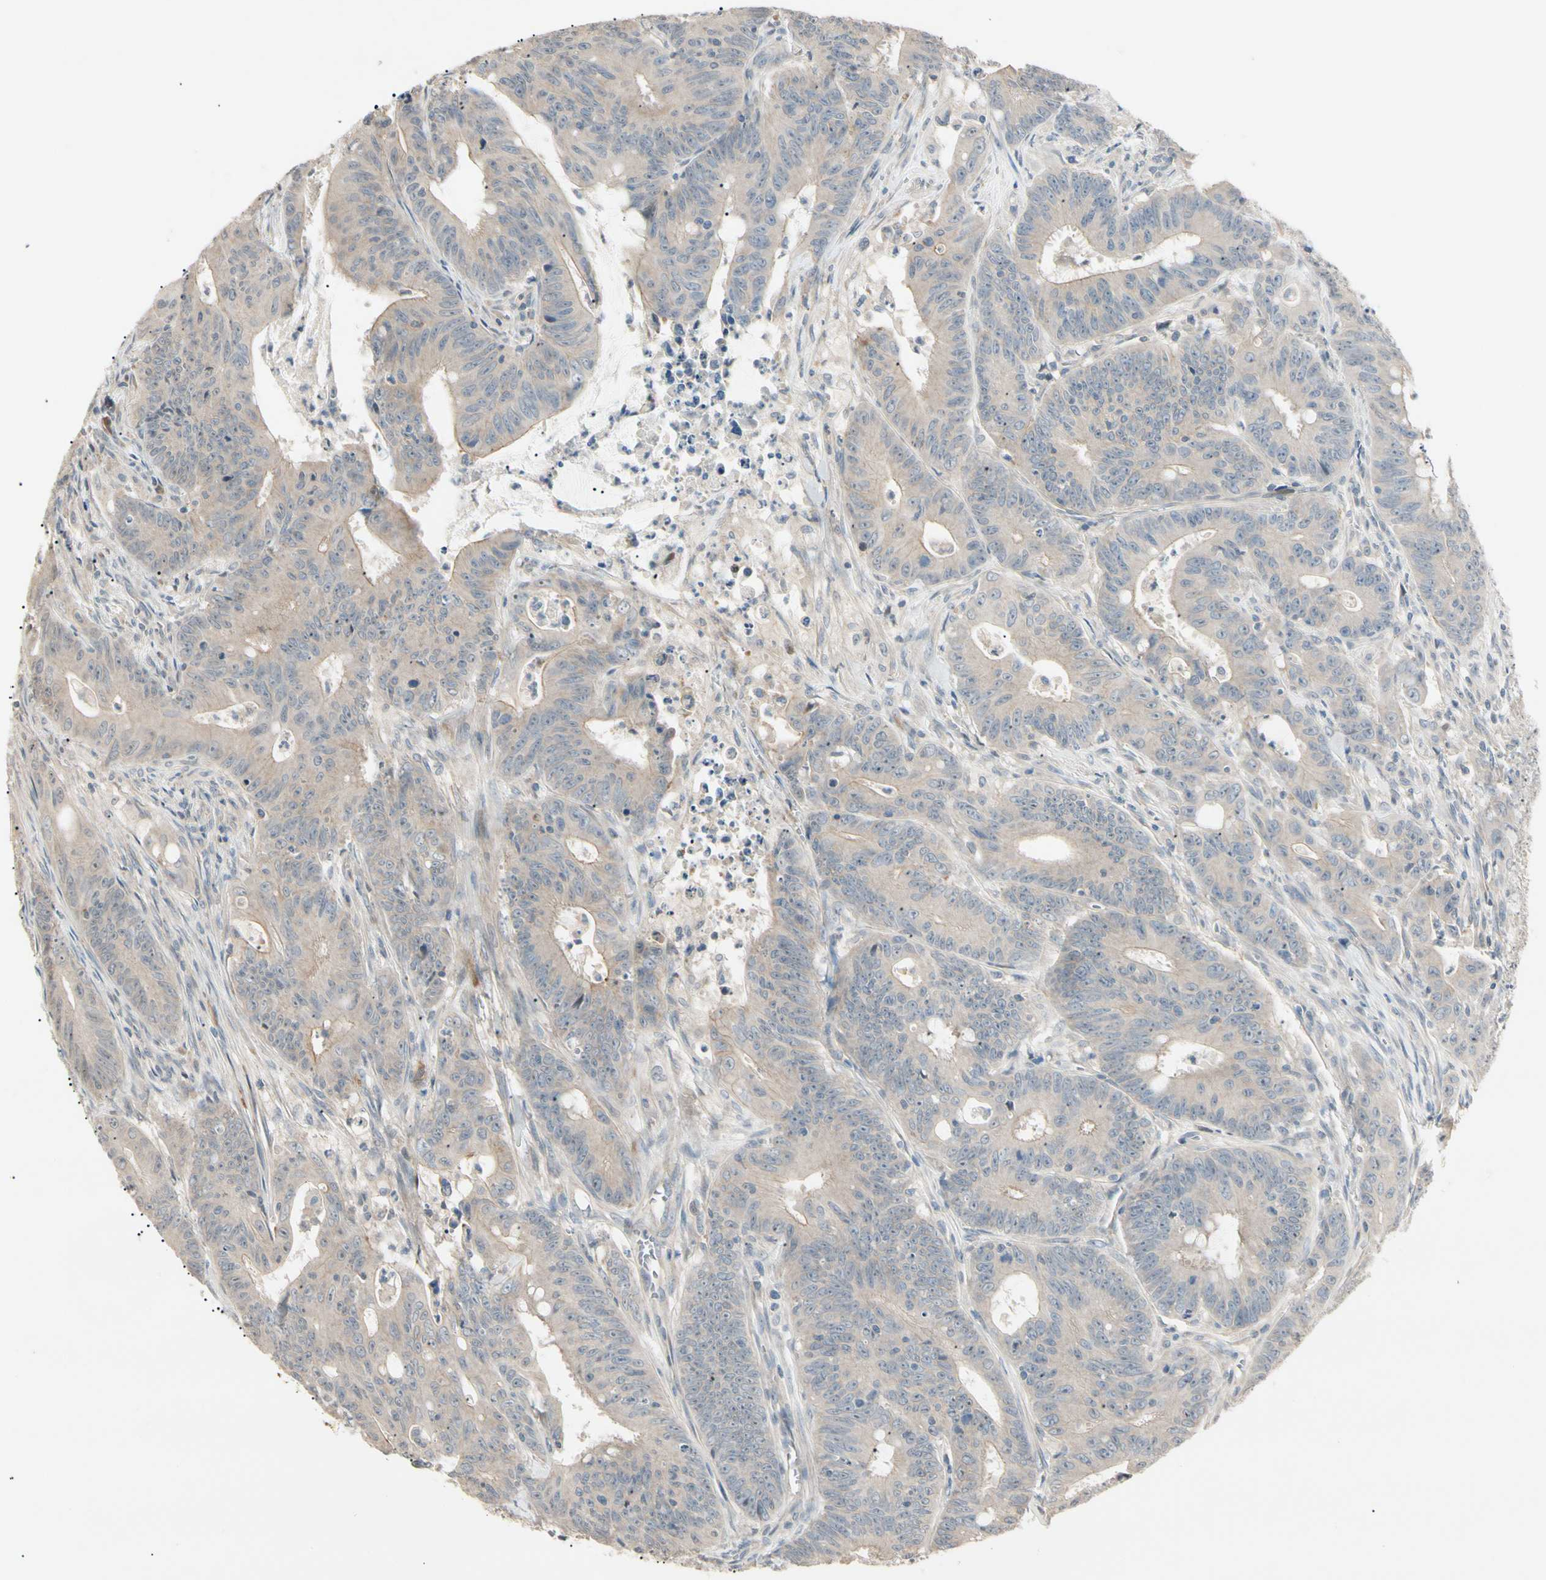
{"staining": {"intensity": "weak", "quantity": "25%-75%", "location": "cytoplasmic/membranous"}, "tissue": "colorectal cancer", "cell_type": "Tumor cells", "image_type": "cancer", "snomed": [{"axis": "morphology", "description": "Adenocarcinoma, NOS"}, {"axis": "topography", "description": "Colon"}], "caption": "Protein expression analysis of human colorectal cancer reveals weak cytoplasmic/membranous positivity in approximately 25%-75% of tumor cells.", "gene": "P3H2", "patient": {"sex": "male", "age": 45}}